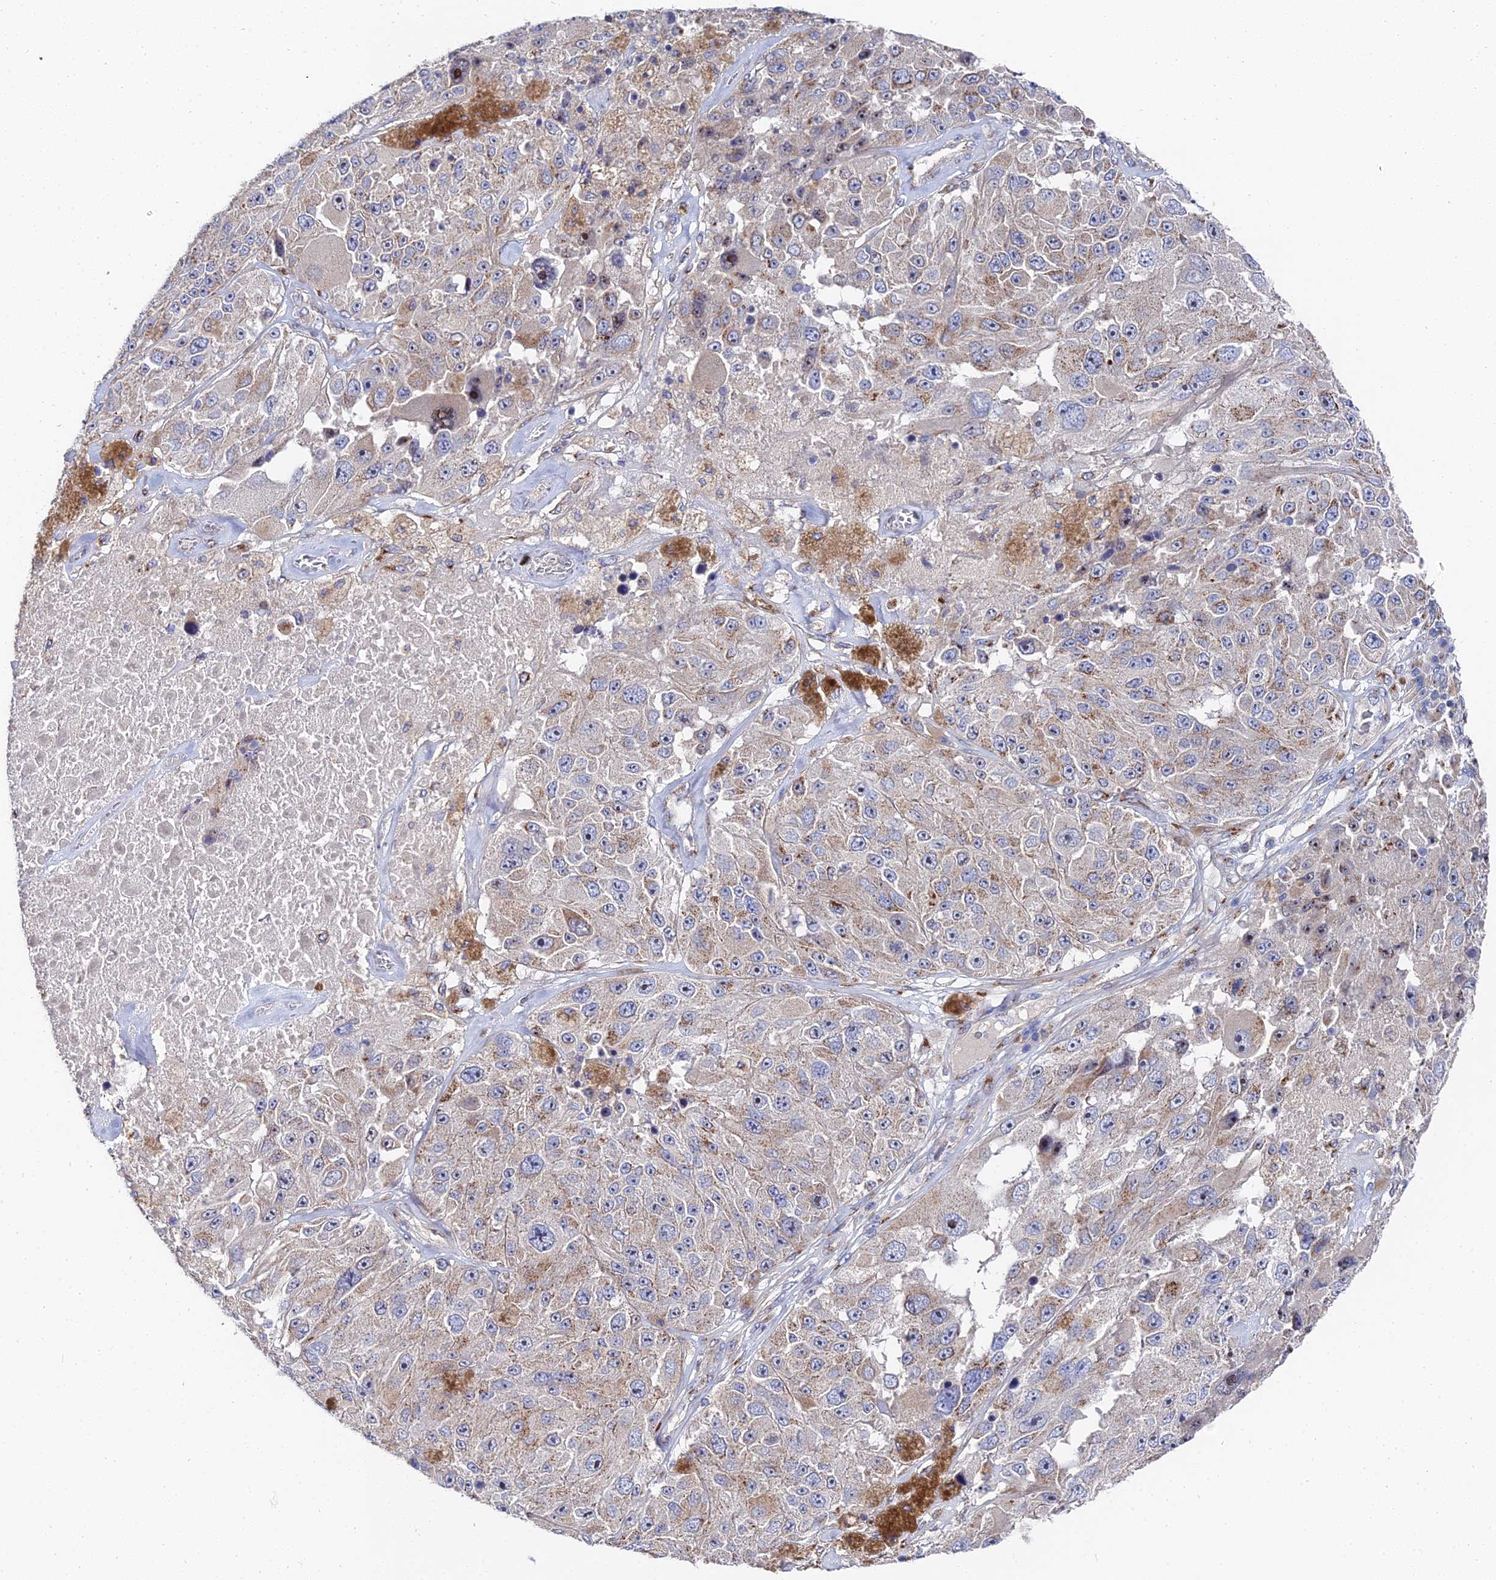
{"staining": {"intensity": "weak", "quantity": "25%-75%", "location": "cytoplasmic/membranous"}, "tissue": "melanoma", "cell_type": "Tumor cells", "image_type": "cancer", "snomed": [{"axis": "morphology", "description": "Malignant melanoma, Metastatic site"}, {"axis": "topography", "description": "Lymph node"}], "caption": "Tumor cells demonstrate low levels of weak cytoplasmic/membranous positivity in about 25%-75% of cells in human melanoma.", "gene": "BORCS8", "patient": {"sex": "male", "age": 62}}